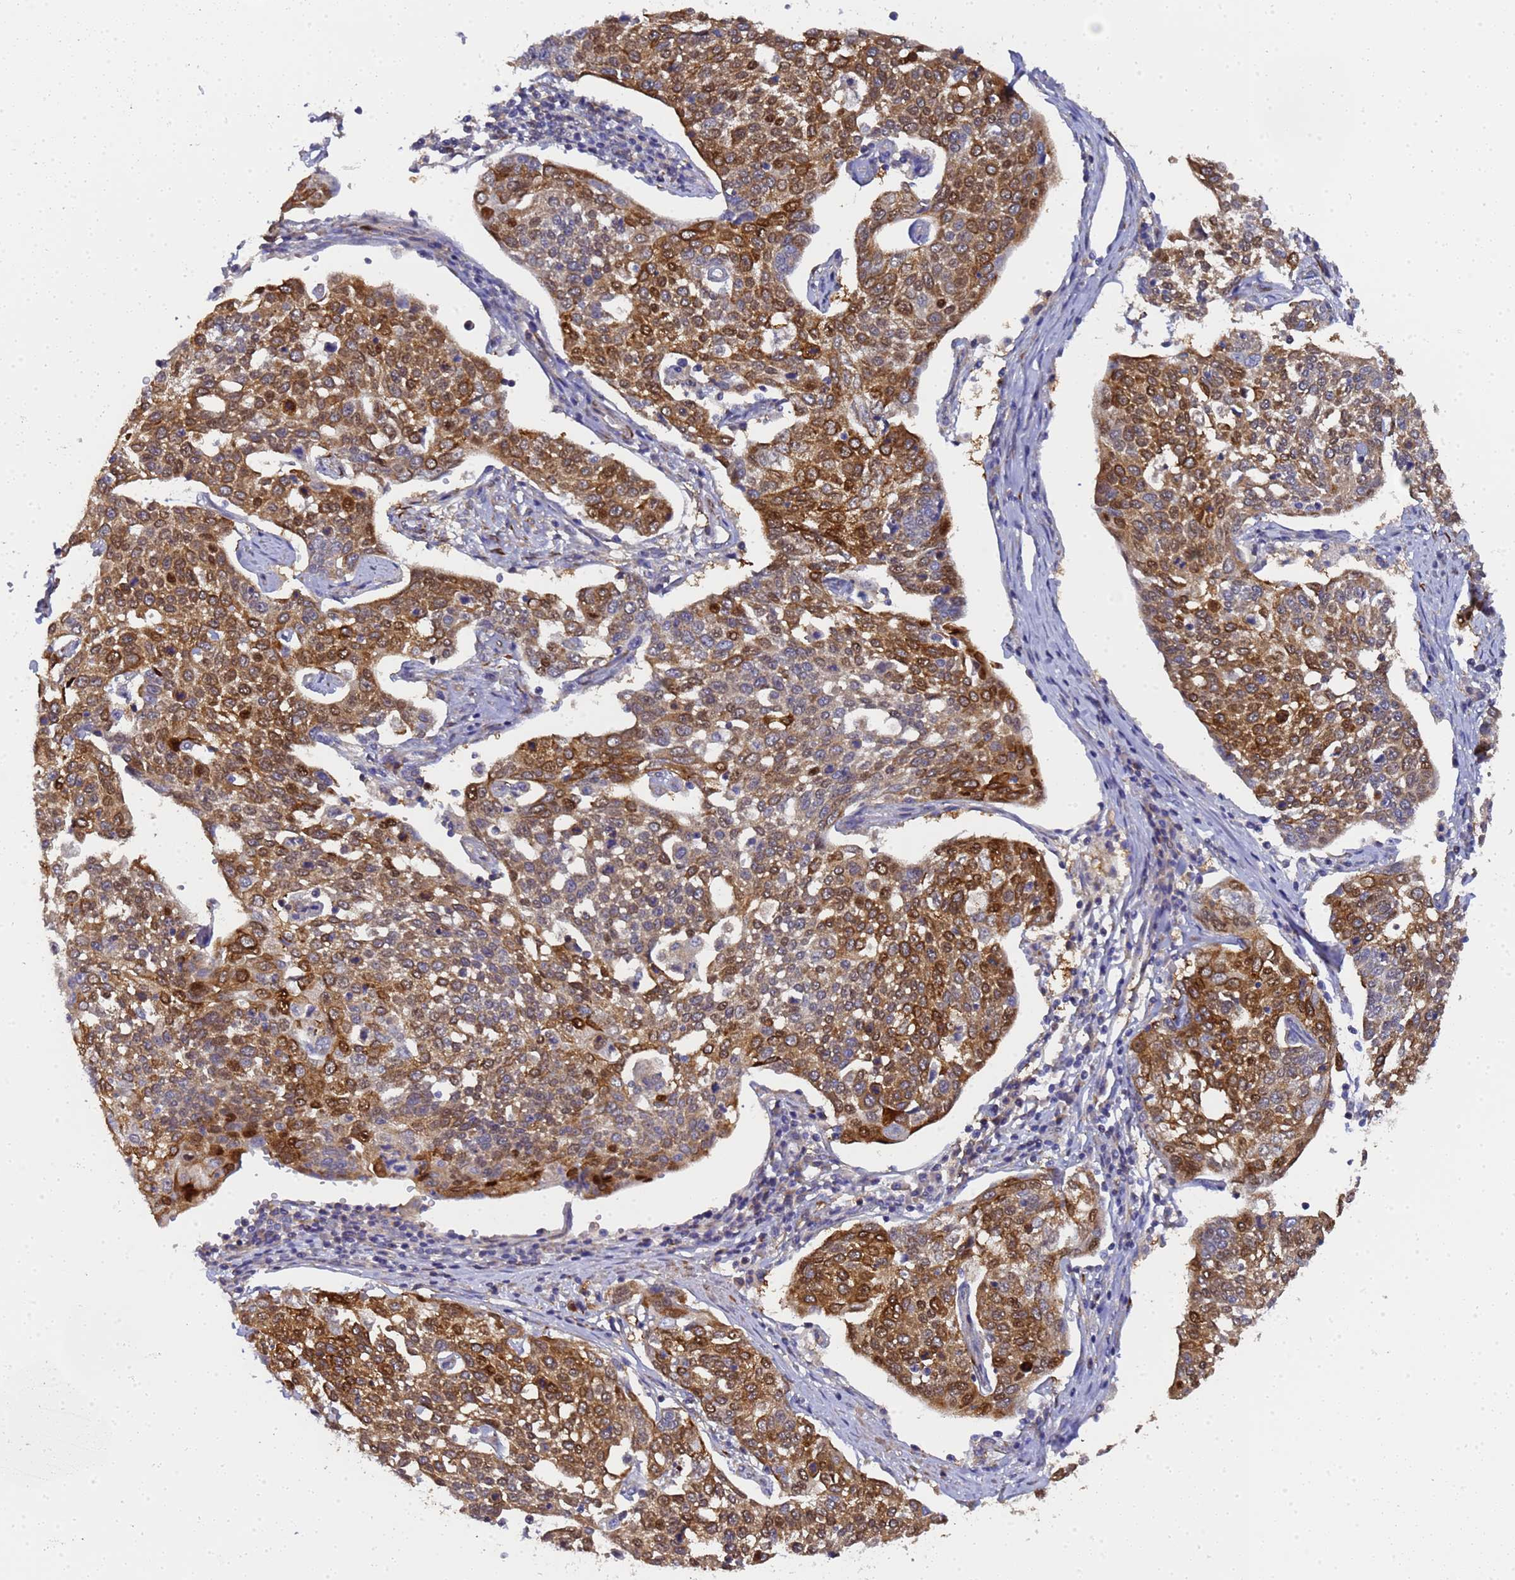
{"staining": {"intensity": "strong", "quantity": "25%-75%", "location": "cytoplasmic/membranous"}, "tissue": "cervical cancer", "cell_type": "Tumor cells", "image_type": "cancer", "snomed": [{"axis": "morphology", "description": "Squamous cell carcinoma, NOS"}, {"axis": "topography", "description": "Cervix"}], "caption": "Tumor cells reveal strong cytoplasmic/membranous positivity in approximately 25%-75% of cells in cervical cancer.", "gene": "MOCS1", "patient": {"sex": "female", "age": 34}}